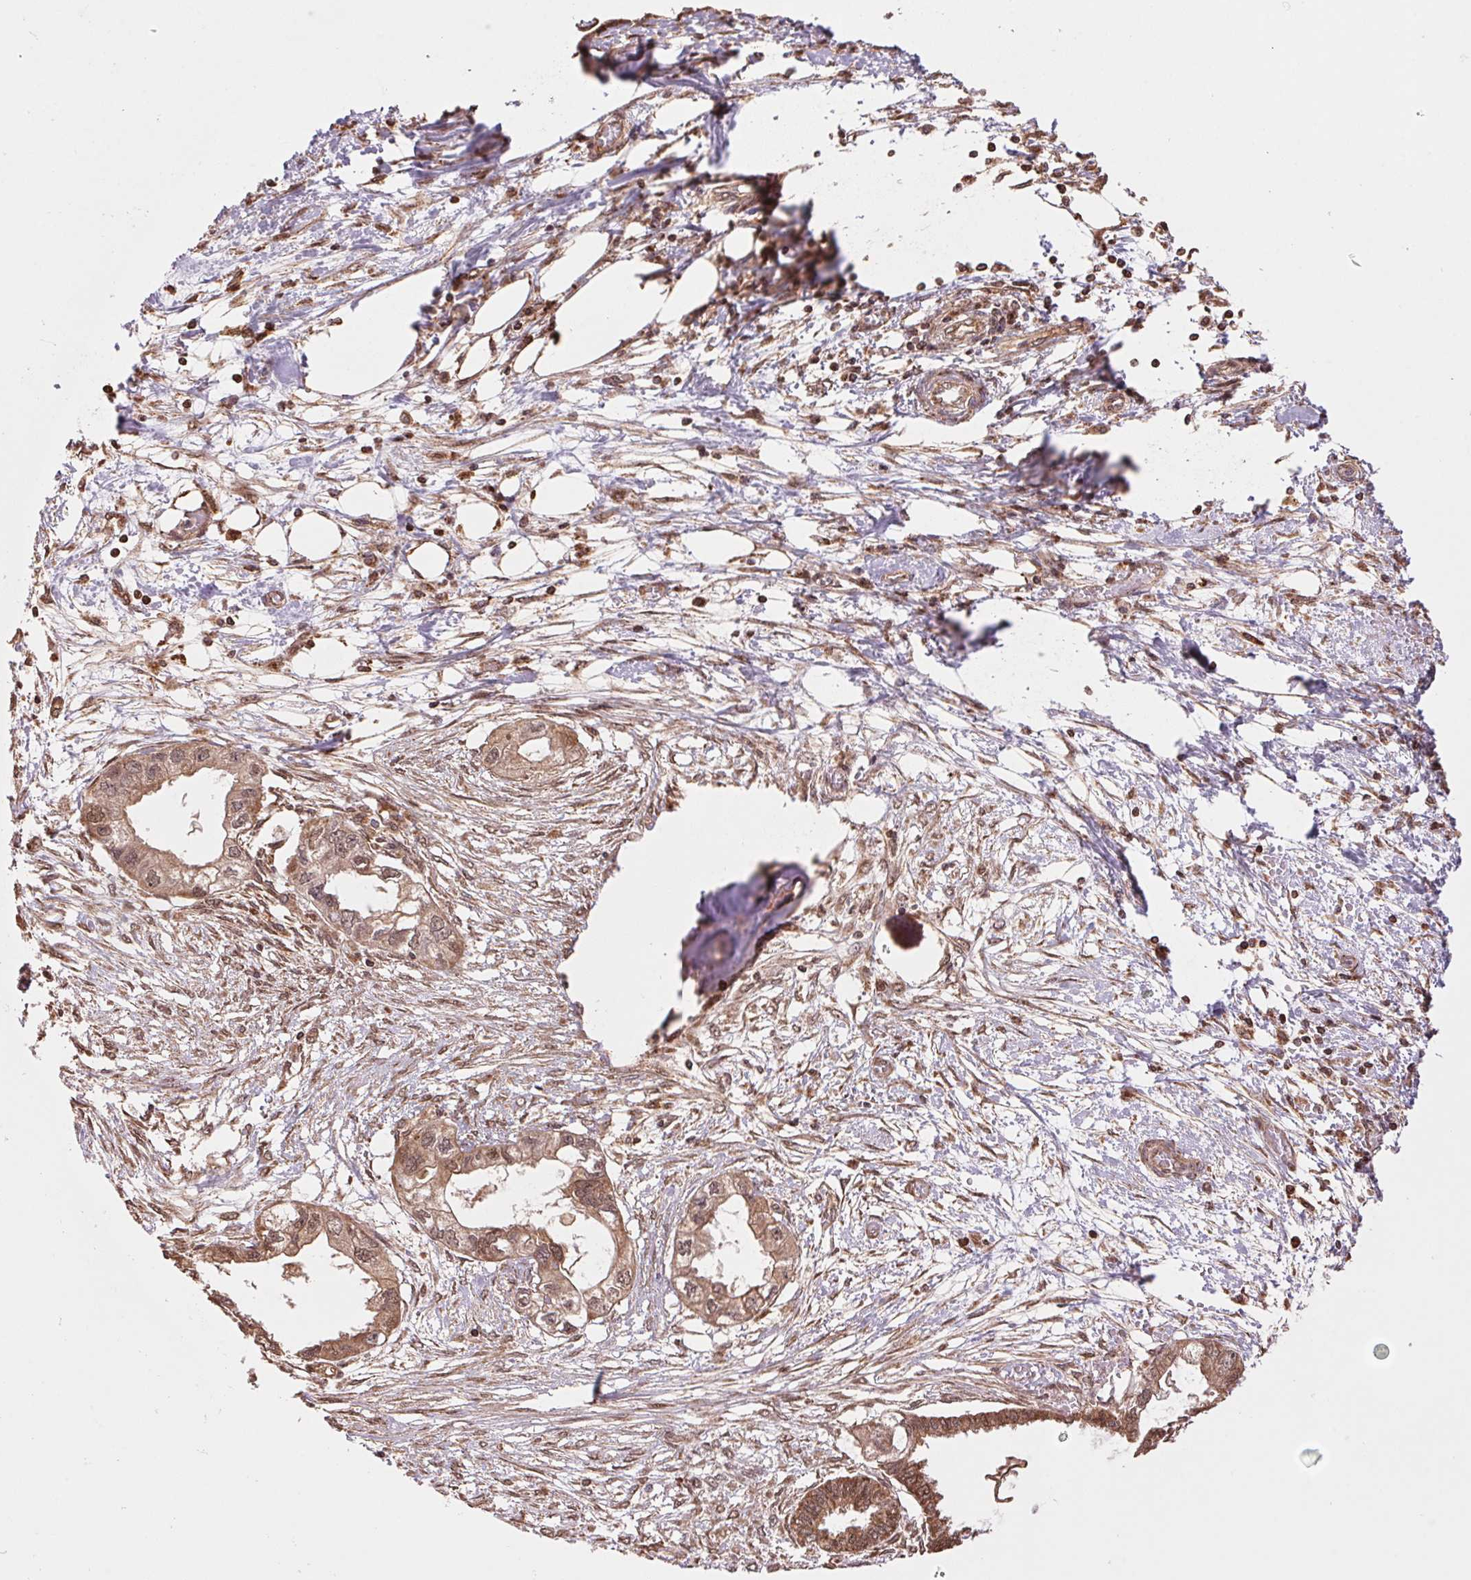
{"staining": {"intensity": "moderate", "quantity": ">75%", "location": "cytoplasmic/membranous,nuclear"}, "tissue": "endometrial cancer", "cell_type": "Tumor cells", "image_type": "cancer", "snomed": [{"axis": "morphology", "description": "Adenocarcinoma, NOS"}, {"axis": "morphology", "description": "Adenocarcinoma, metastatic, NOS"}, {"axis": "topography", "description": "Adipose tissue"}, {"axis": "topography", "description": "Endometrium"}], "caption": "Protein expression analysis of adenocarcinoma (endometrial) exhibits moderate cytoplasmic/membranous and nuclear expression in about >75% of tumor cells.", "gene": "PDHA1", "patient": {"sex": "female", "age": 67}}